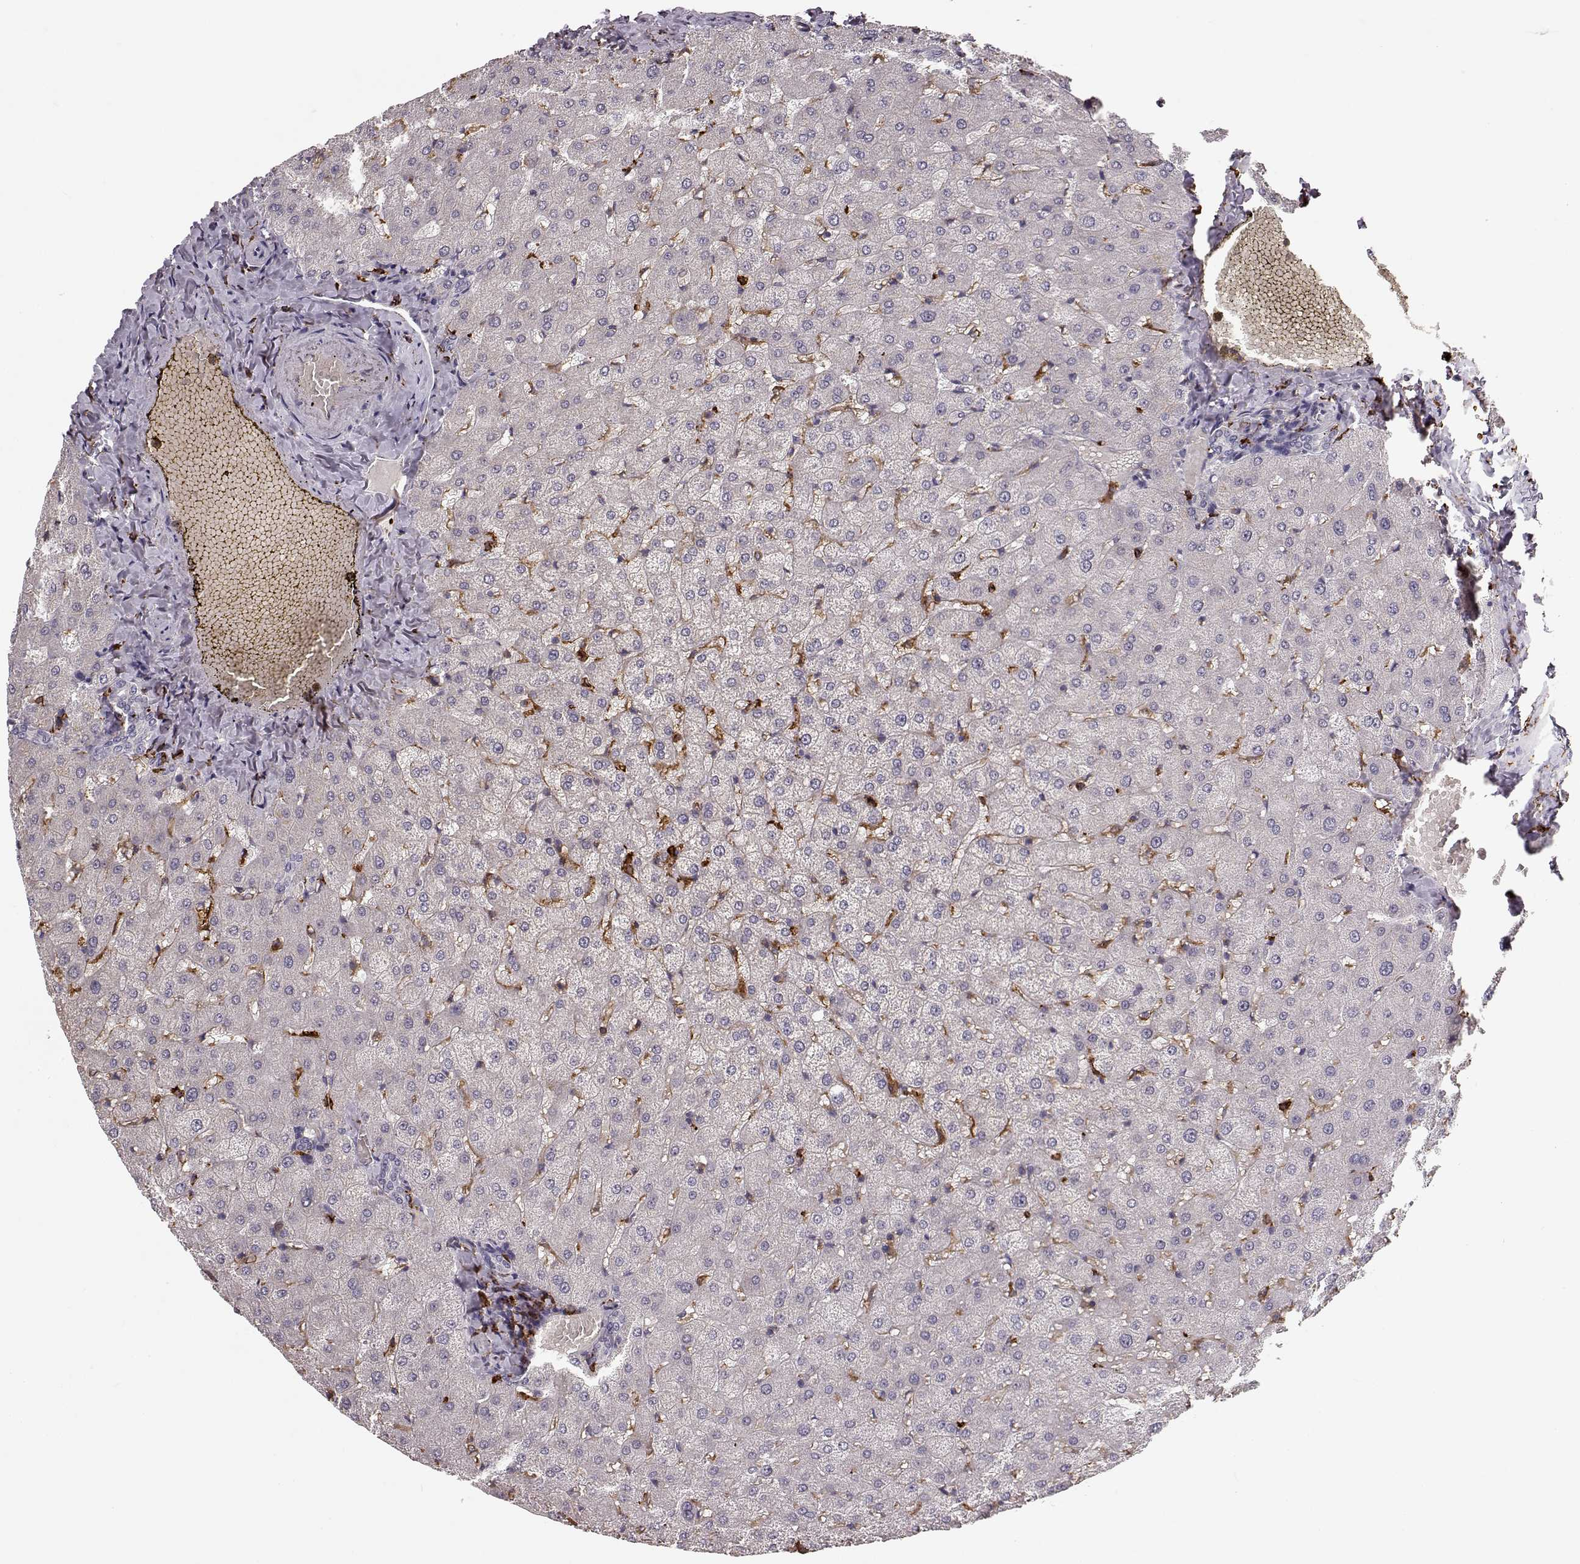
{"staining": {"intensity": "negative", "quantity": "none", "location": "none"}, "tissue": "liver", "cell_type": "Cholangiocytes", "image_type": "normal", "snomed": [{"axis": "morphology", "description": "Normal tissue, NOS"}, {"axis": "topography", "description": "Liver"}], "caption": "Liver stained for a protein using IHC displays no staining cholangiocytes.", "gene": "CCNF", "patient": {"sex": "female", "age": 50}}